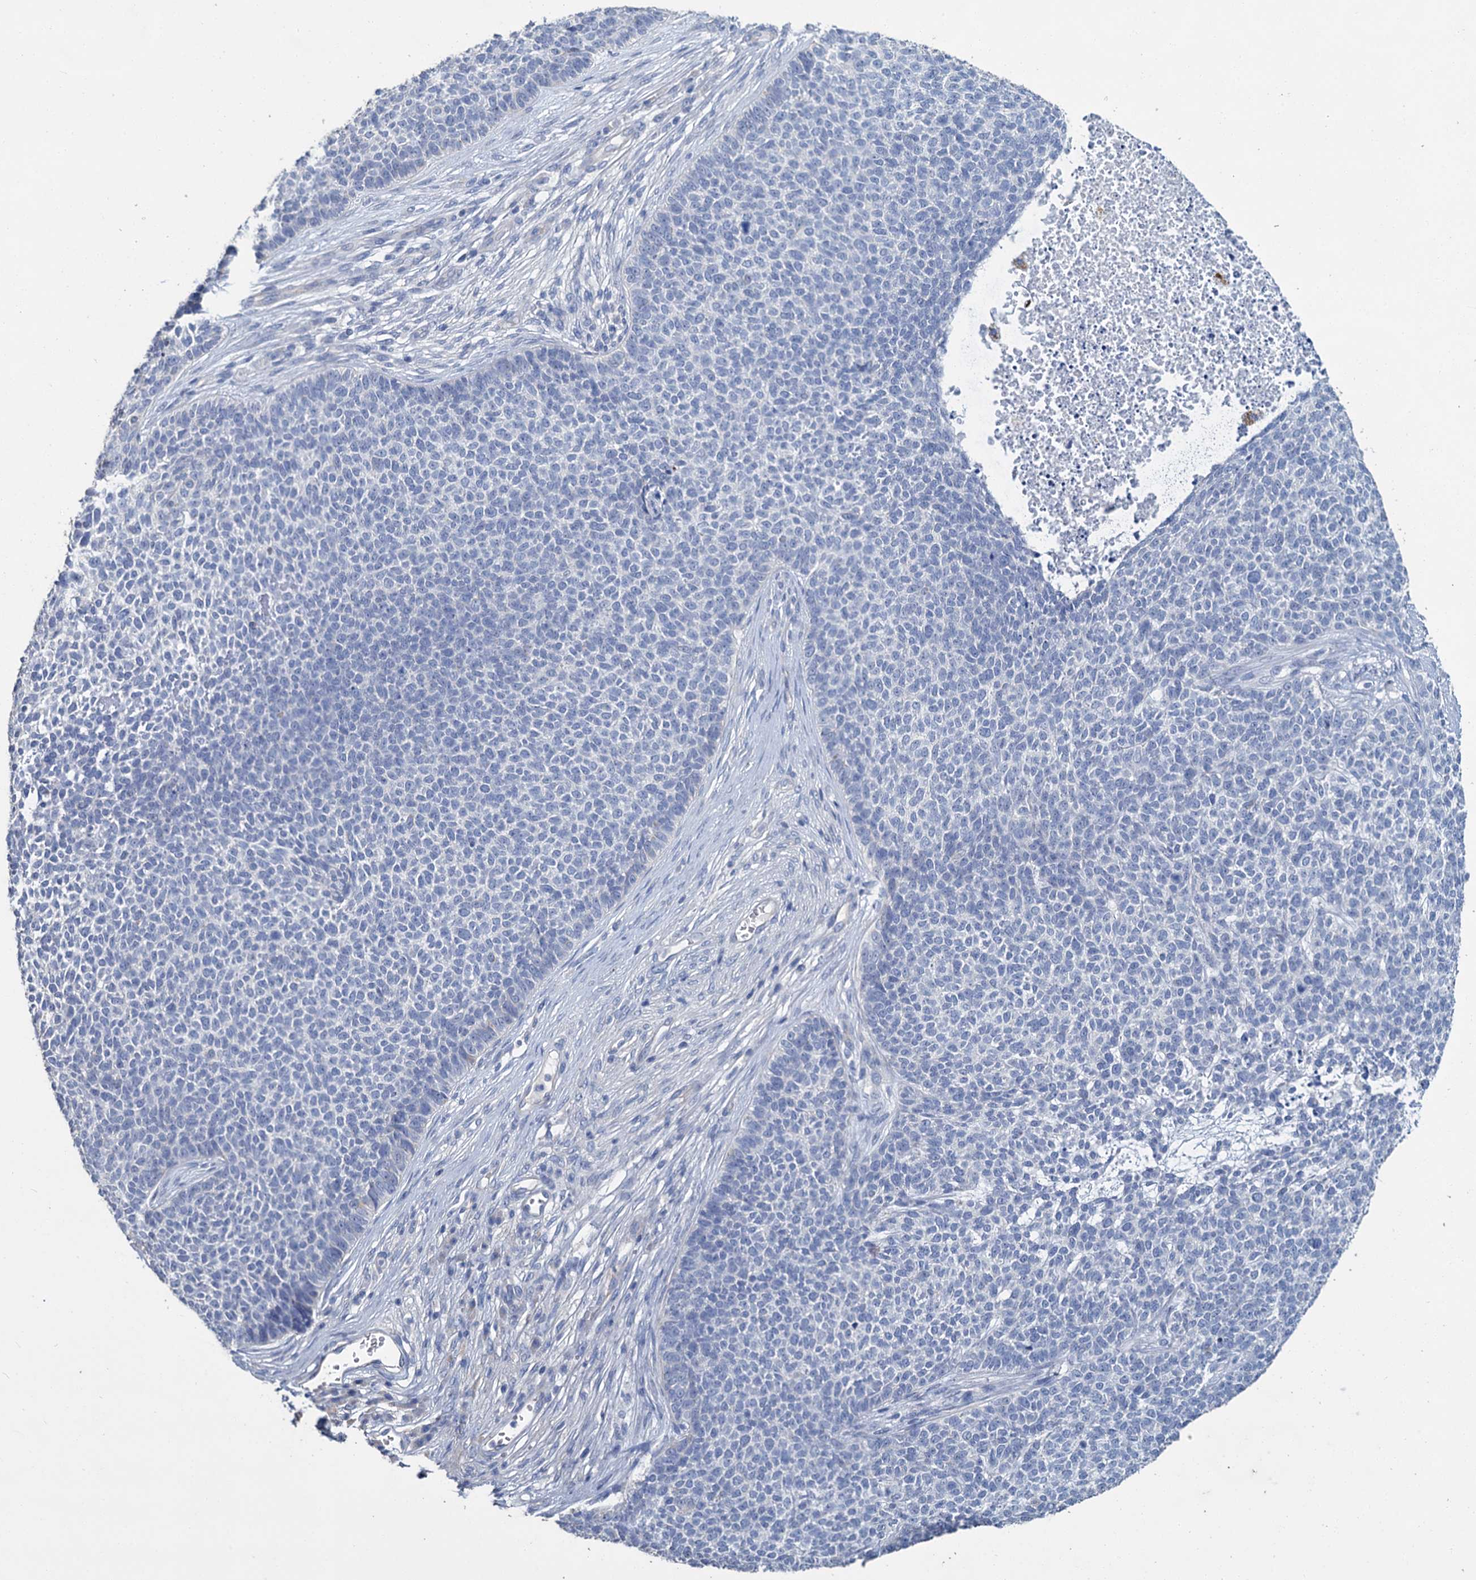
{"staining": {"intensity": "negative", "quantity": "none", "location": "none"}, "tissue": "skin cancer", "cell_type": "Tumor cells", "image_type": "cancer", "snomed": [{"axis": "morphology", "description": "Basal cell carcinoma"}, {"axis": "topography", "description": "Skin"}], "caption": "Immunohistochemistry (IHC) photomicrograph of neoplastic tissue: basal cell carcinoma (skin) stained with DAB reveals no significant protein expression in tumor cells. (Stains: DAB immunohistochemistry (IHC) with hematoxylin counter stain, Microscopy: brightfield microscopy at high magnification).", "gene": "SNCB", "patient": {"sex": "female", "age": 84}}